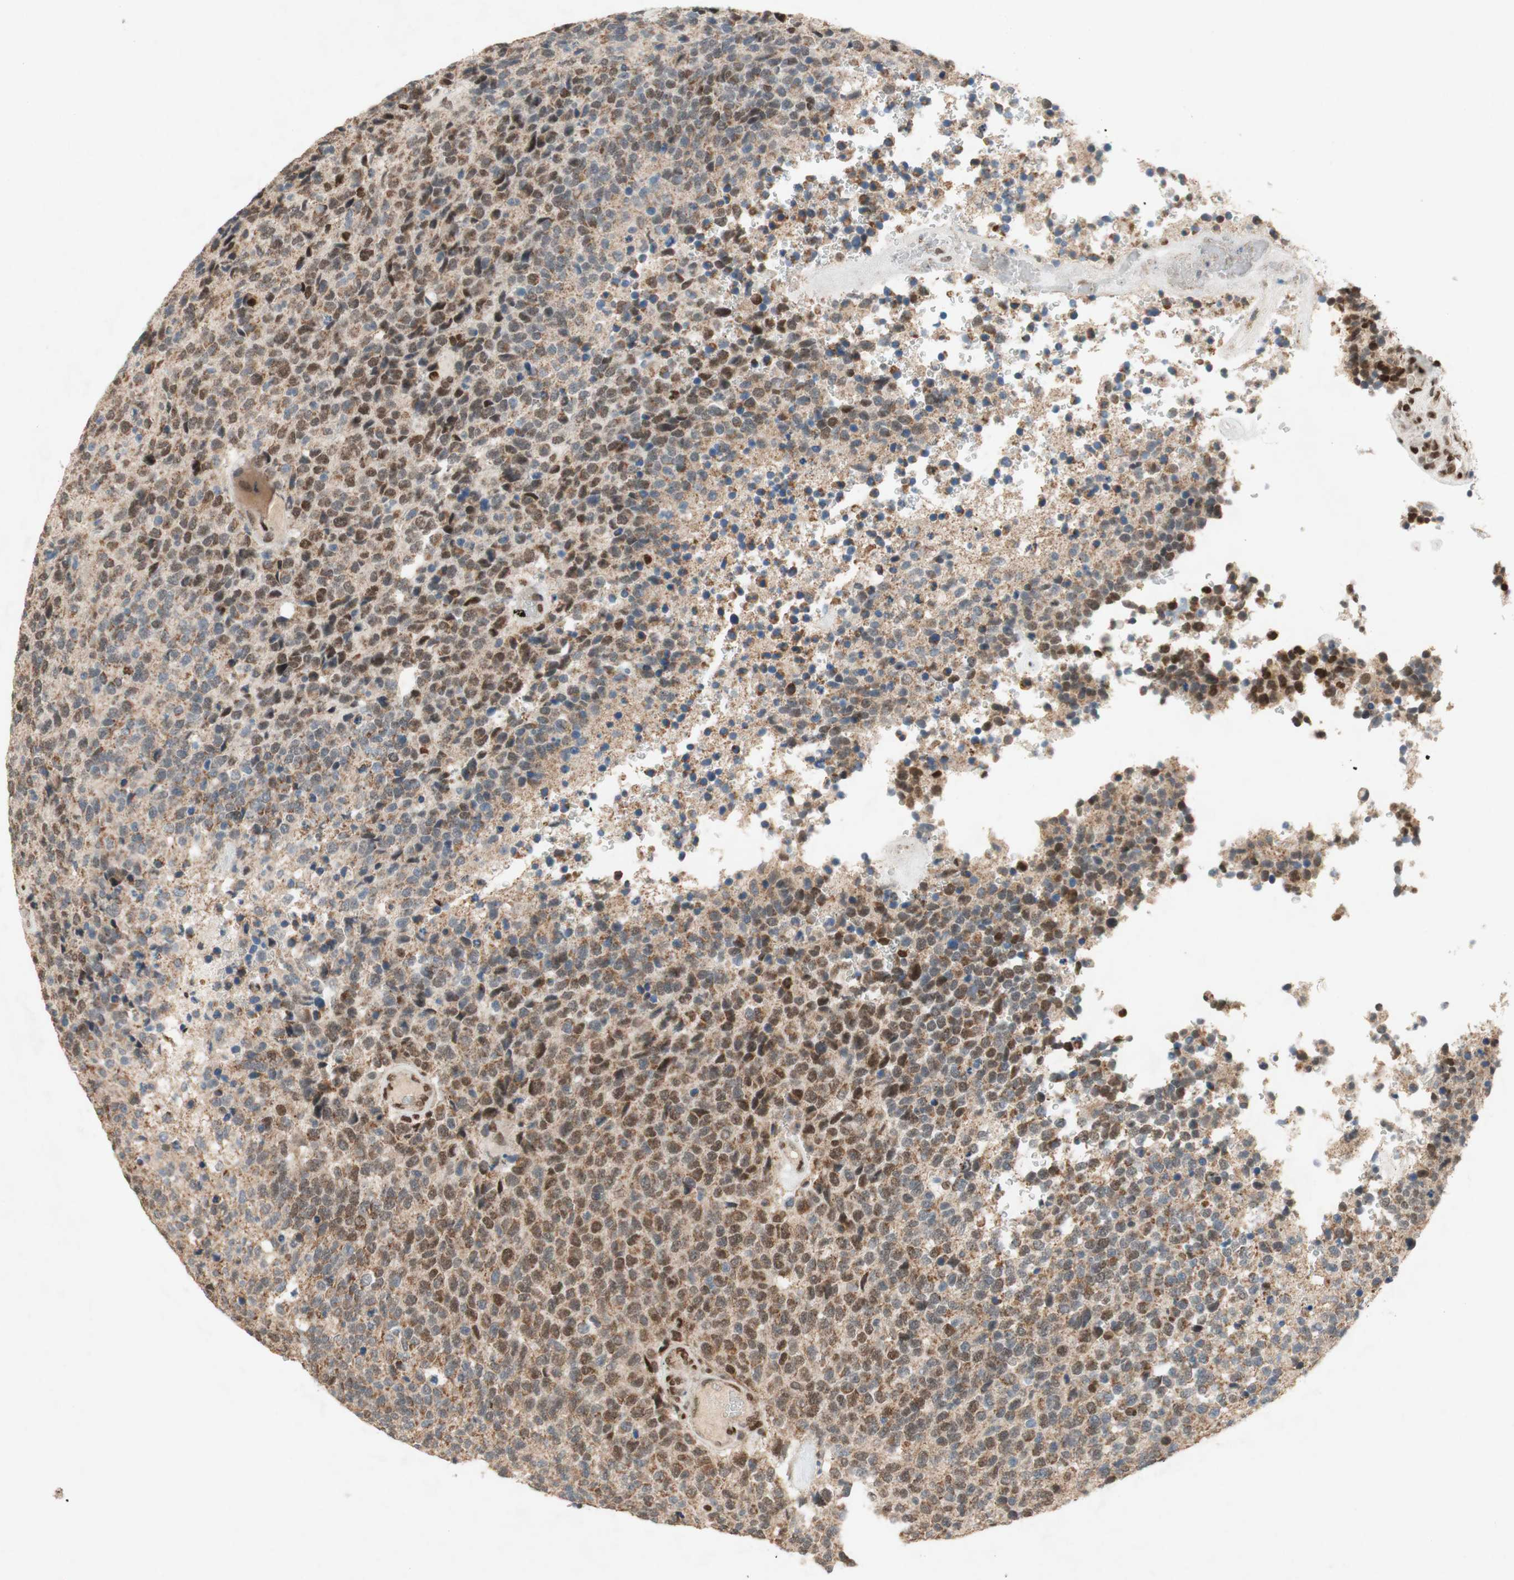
{"staining": {"intensity": "moderate", "quantity": ">75%", "location": "nuclear"}, "tissue": "glioma", "cell_type": "Tumor cells", "image_type": "cancer", "snomed": [{"axis": "morphology", "description": "Glioma, malignant, High grade"}, {"axis": "topography", "description": "pancreas cauda"}], "caption": "High-magnification brightfield microscopy of malignant glioma (high-grade) stained with DAB (brown) and counterstained with hematoxylin (blue). tumor cells exhibit moderate nuclear positivity is seen in approximately>75% of cells.", "gene": "DNMT3A", "patient": {"sex": "male", "age": 60}}